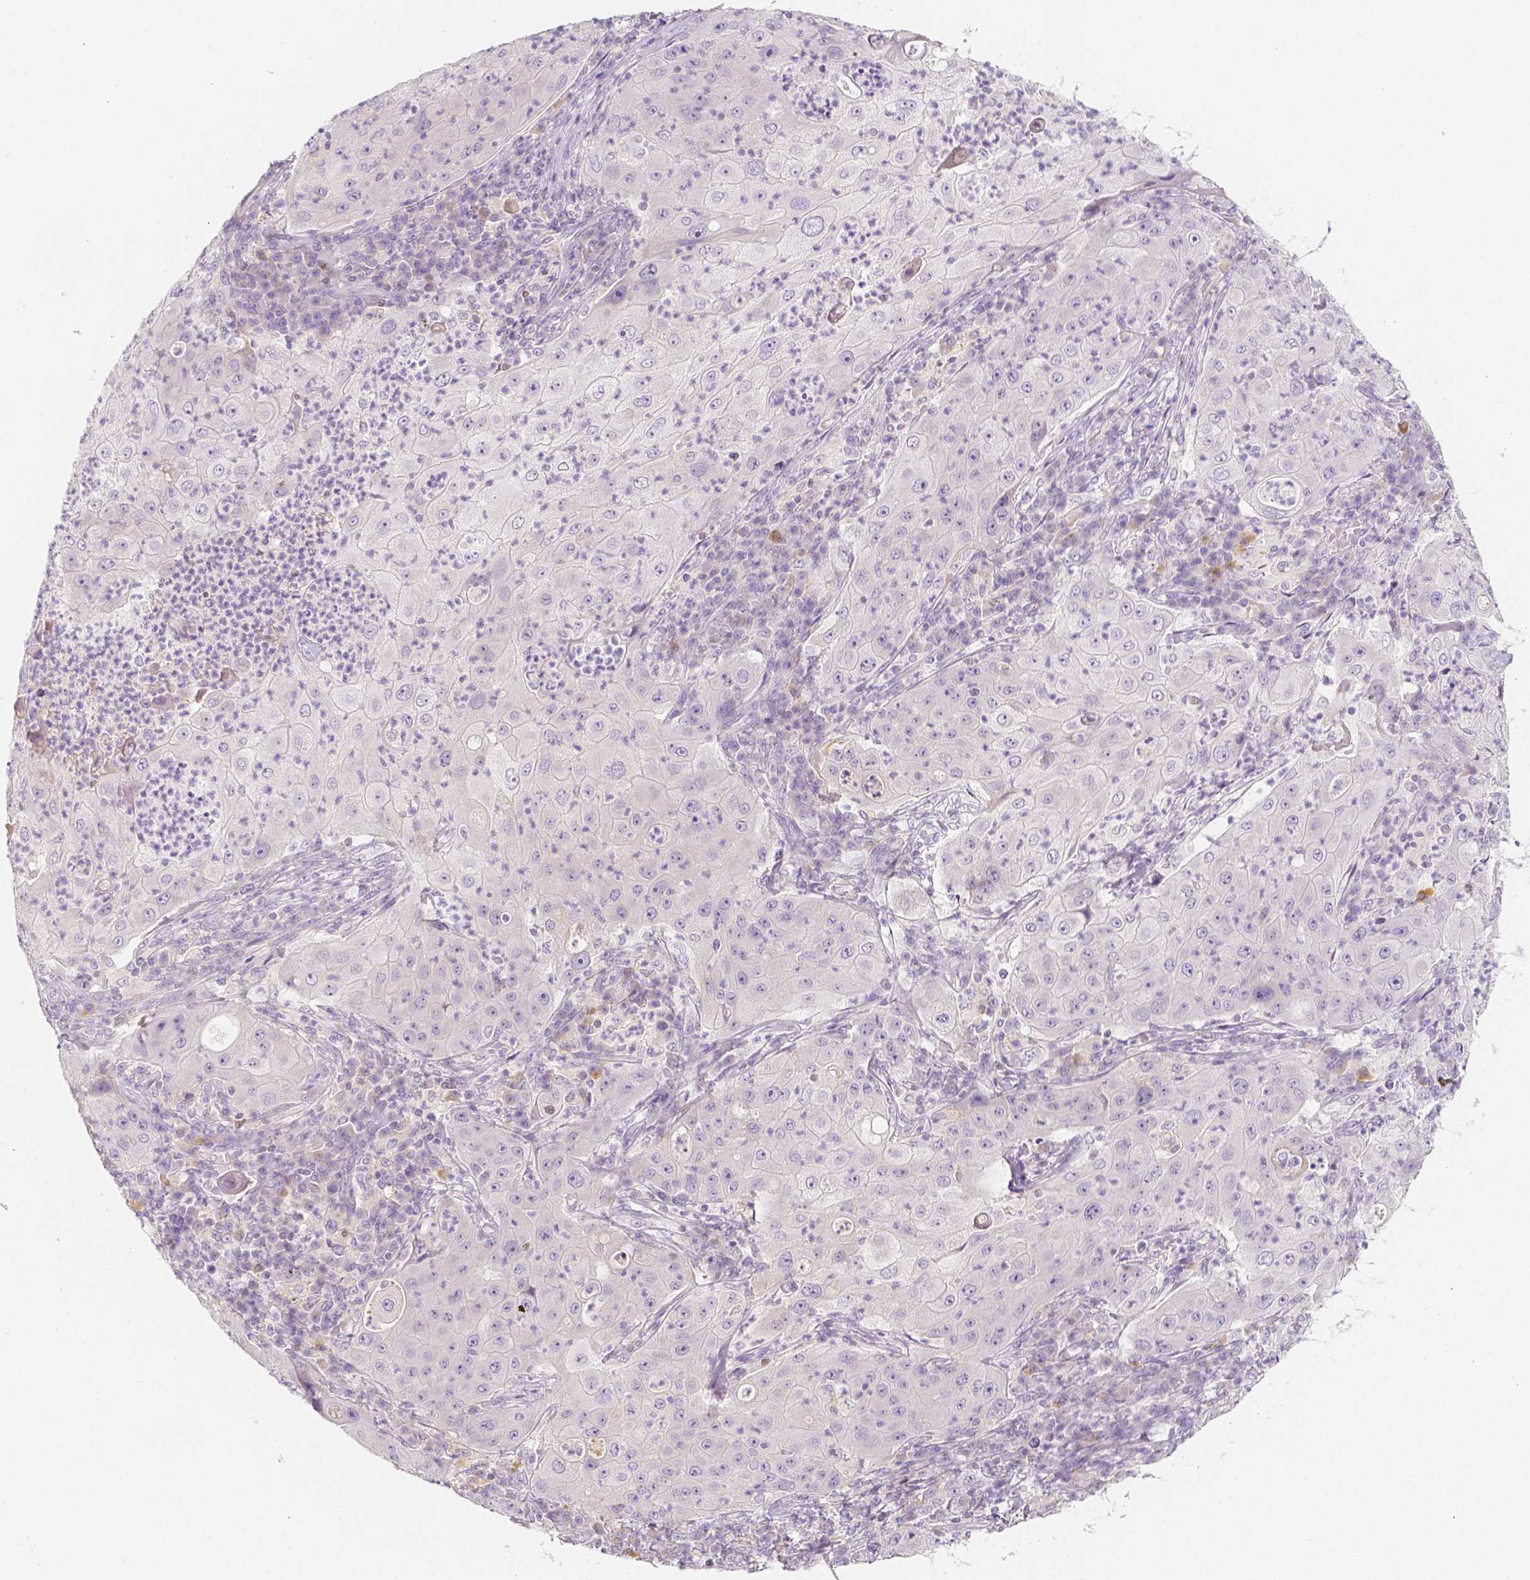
{"staining": {"intensity": "negative", "quantity": "none", "location": "none"}, "tissue": "lung cancer", "cell_type": "Tumor cells", "image_type": "cancer", "snomed": [{"axis": "morphology", "description": "Squamous cell carcinoma, NOS"}, {"axis": "topography", "description": "Lung"}], "caption": "Immunohistochemistry (IHC) photomicrograph of neoplastic tissue: lung cancer stained with DAB (3,3'-diaminobenzidine) exhibits no significant protein staining in tumor cells.", "gene": "BATF", "patient": {"sex": "female", "age": 59}}